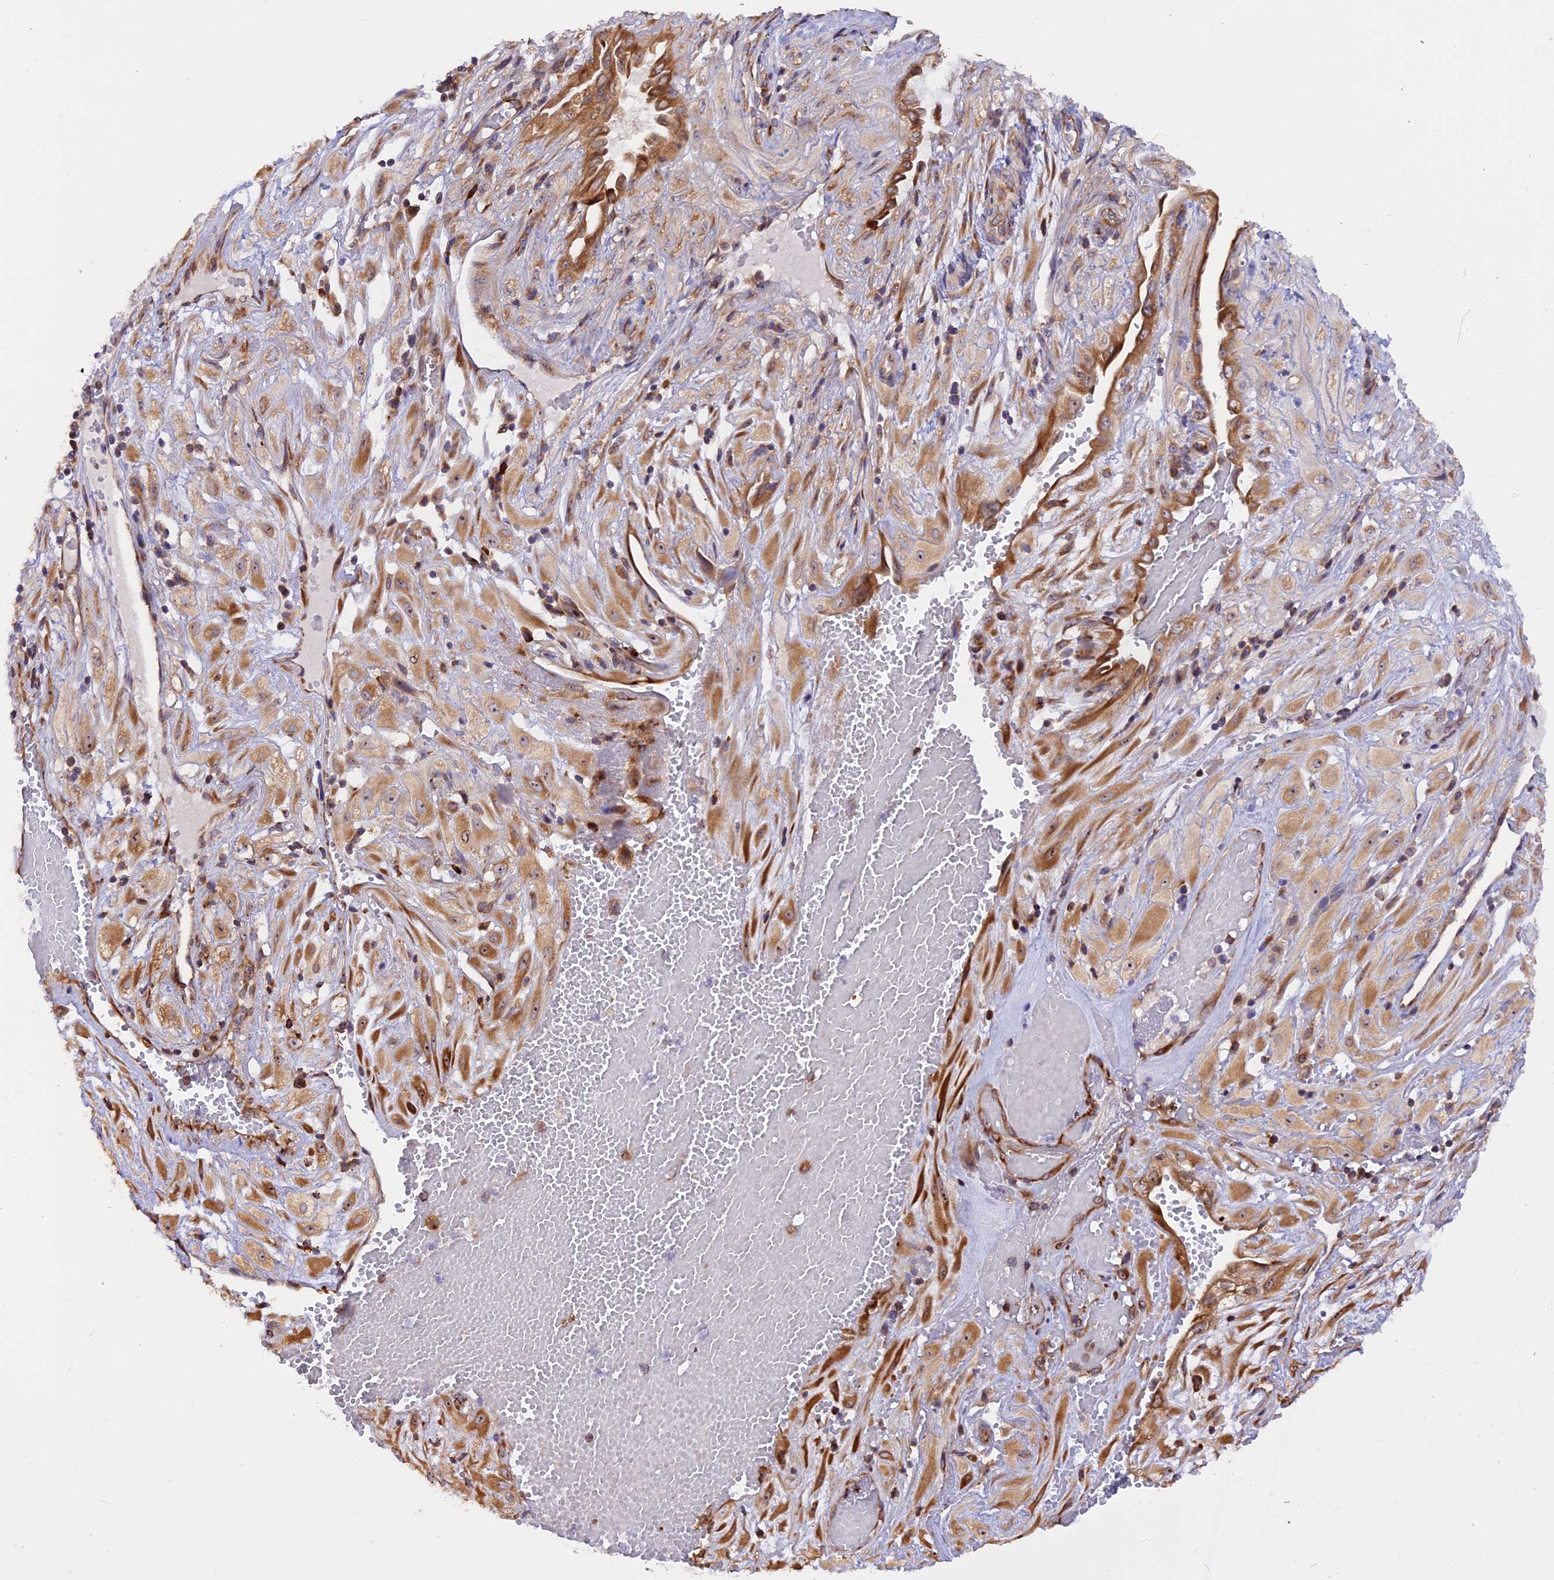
{"staining": {"intensity": "moderate", "quantity": ">75%", "location": "cytoplasmic/membranous"}, "tissue": "cervical cancer", "cell_type": "Tumor cells", "image_type": "cancer", "snomed": [{"axis": "morphology", "description": "Squamous cell carcinoma, NOS"}, {"axis": "topography", "description": "Cervix"}], "caption": "Protein expression by immunohistochemistry (IHC) reveals moderate cytoplasmic/membranous staining in about >75% of tumor cells in cervical cancer.", "gene": "GNPTAB", "patient": {"sex": "female", "age": 36}}